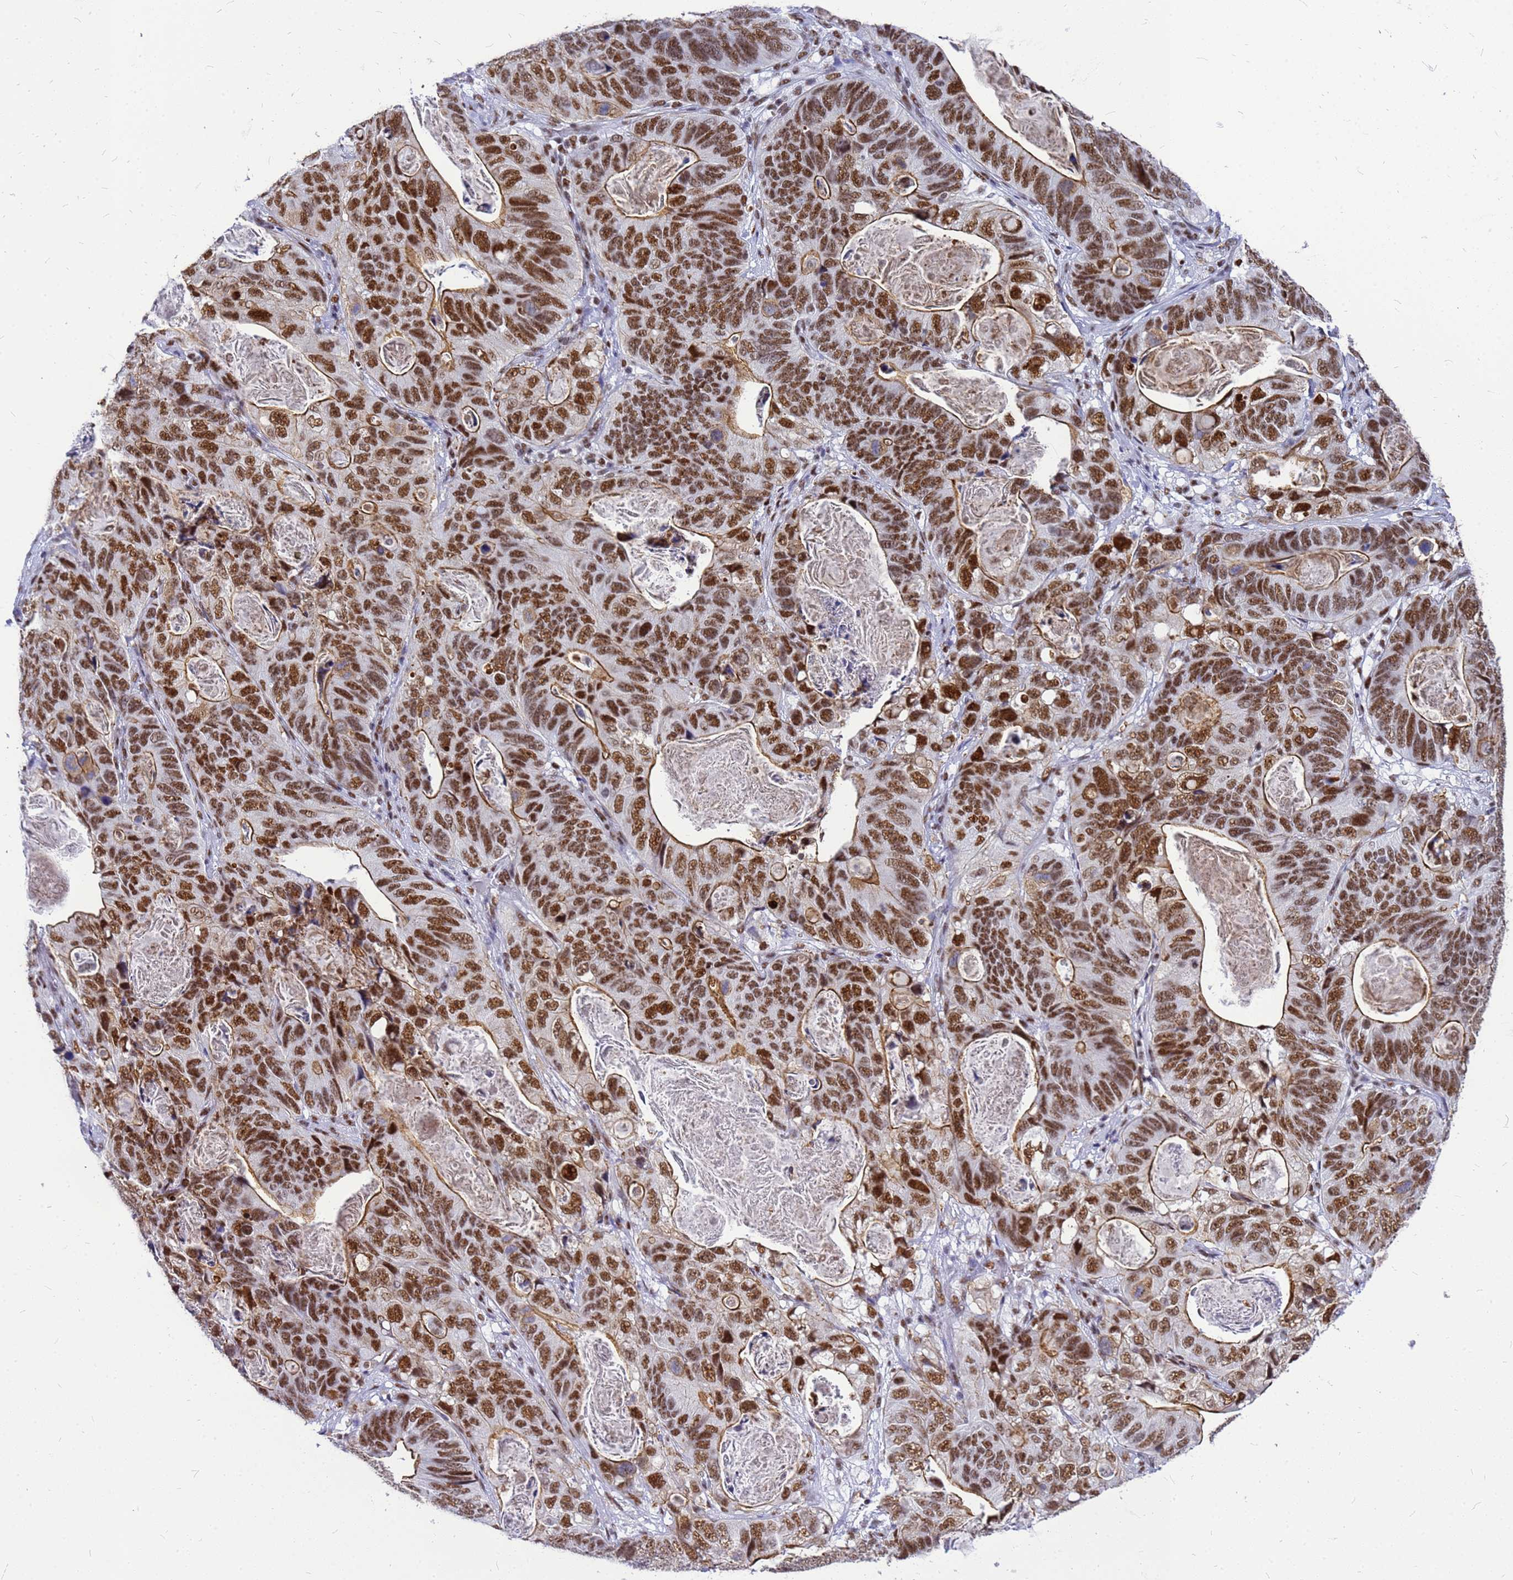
{"staining": {"intensity": "strong", "quantity": ">75%", "location": "cytoplasmic/membranous,nuclear"}, "tissue": "stomach cancer", "cell_type": "Tumor cells", "image_type": "cancer", "snomed": [{"axis": "morphology", "description": "Normal tissue, NOS"}, {"axis": "morphology", "description": "Adenocarcinoma, NOS"}, {"axis": "topography", "description": "Stomach"}], "caption": "Protein positivity by immunohistochemistry displays strong cytoplasmic/membranous and nuclear positivity in approximately >75% of tumor cells in adenocarcinoma (stomach).", "gene": "SART3", "patient": {"sex": "female", "age": 89}}